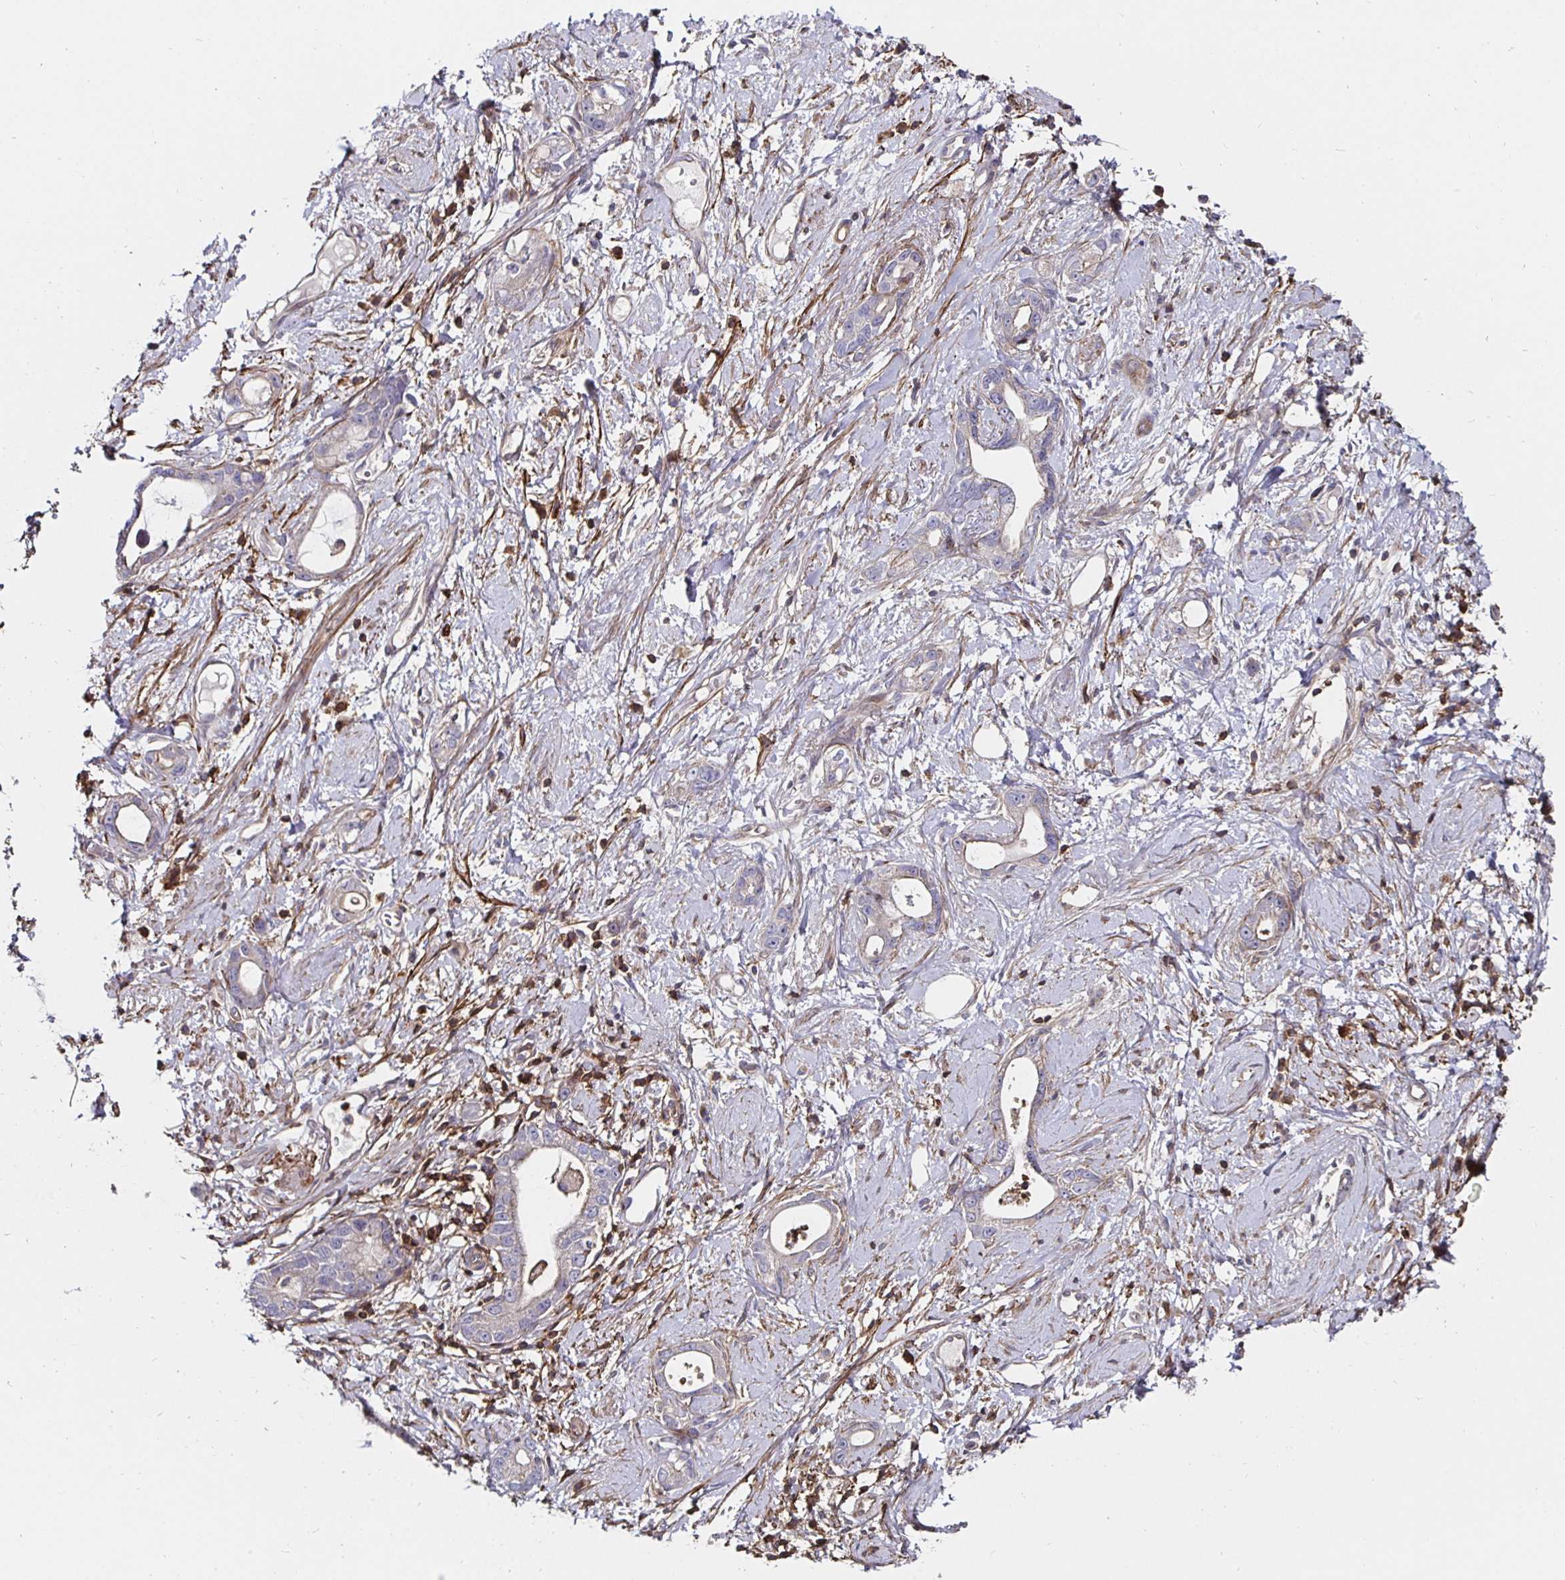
{"staining": {"intensity": "negative", "quantity": "none", "location": "none"}, "tissue": "stomach cancer", "cell_type": "Tumor cells", "image_type": "cancer", "snomed": [{"axis": "morphology", "description": "Adenocarcinoma, NOS"}, {"axis": "topography", "description": "Stomach"}], "caption": "Immunohistochemistry (IHC) of stomach cancer exhibits no staining in tumor cells. (Brightfield microscopy of DAB (3,3'-diaminobenzidine) immunohistochemistry (IHC) at high magnification).", "gene": "GJA4", "patient": {"sex": "male", "age": 55}}